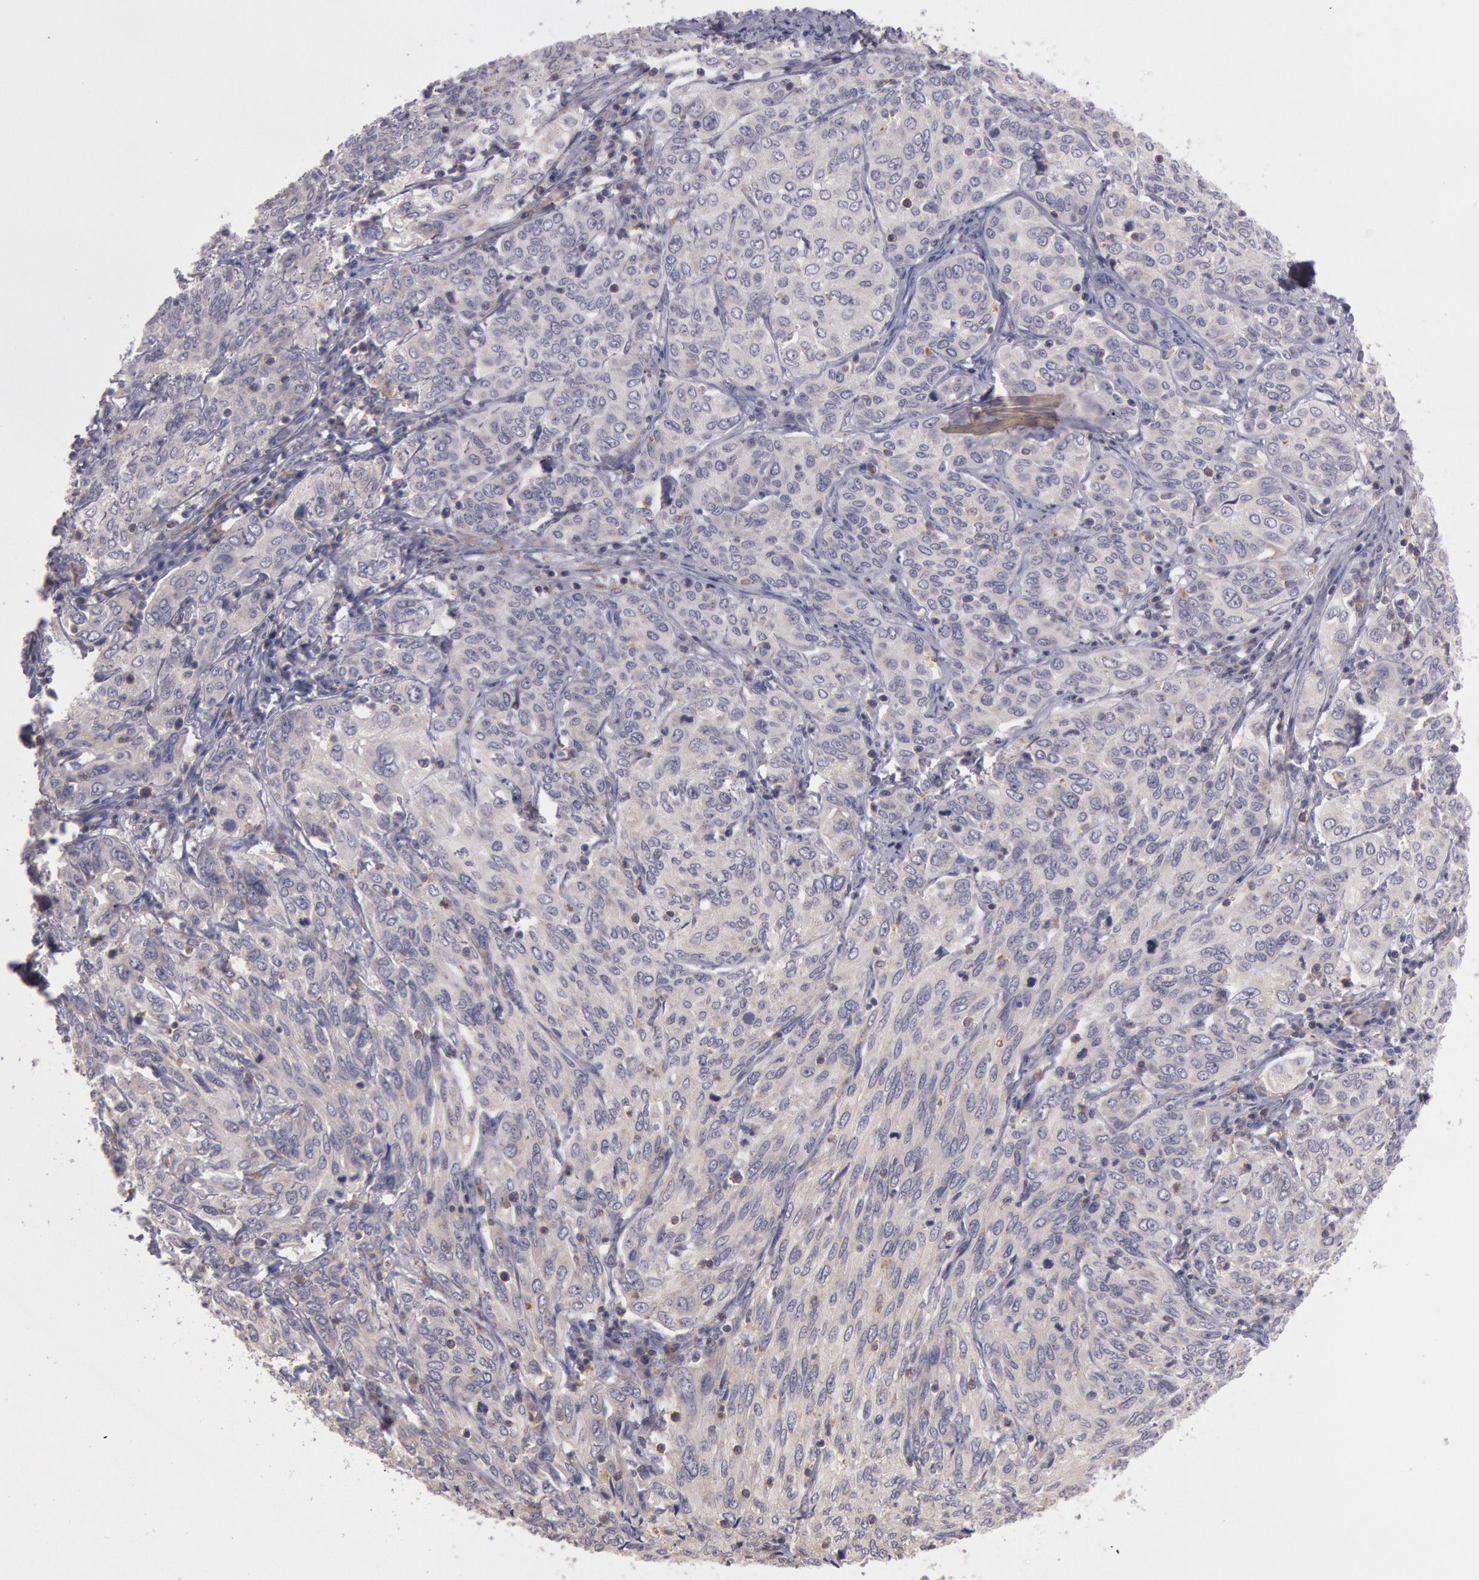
{"staining": {"intensity": "weak", "quantity": "25%-75%", "location": "cytoplasmic/membranous"}, "tissue": "cervical cancer", "cell_type": "Tumor cells", "image_type": "cancer", "snomed": [{"axis": "morphology", "description": "Squamous cell carcinoma, NOS"}, {"axis": "topography", "description": "Cervix"}], "caption": "Cervical cancer stained for a protein (brown) reveals weak cytoplasmic/membranous positive expression in approximately 25%-75% of tumor cells.", "gene": "NMT2", "patient": {"sex": "female", "age": 38}}